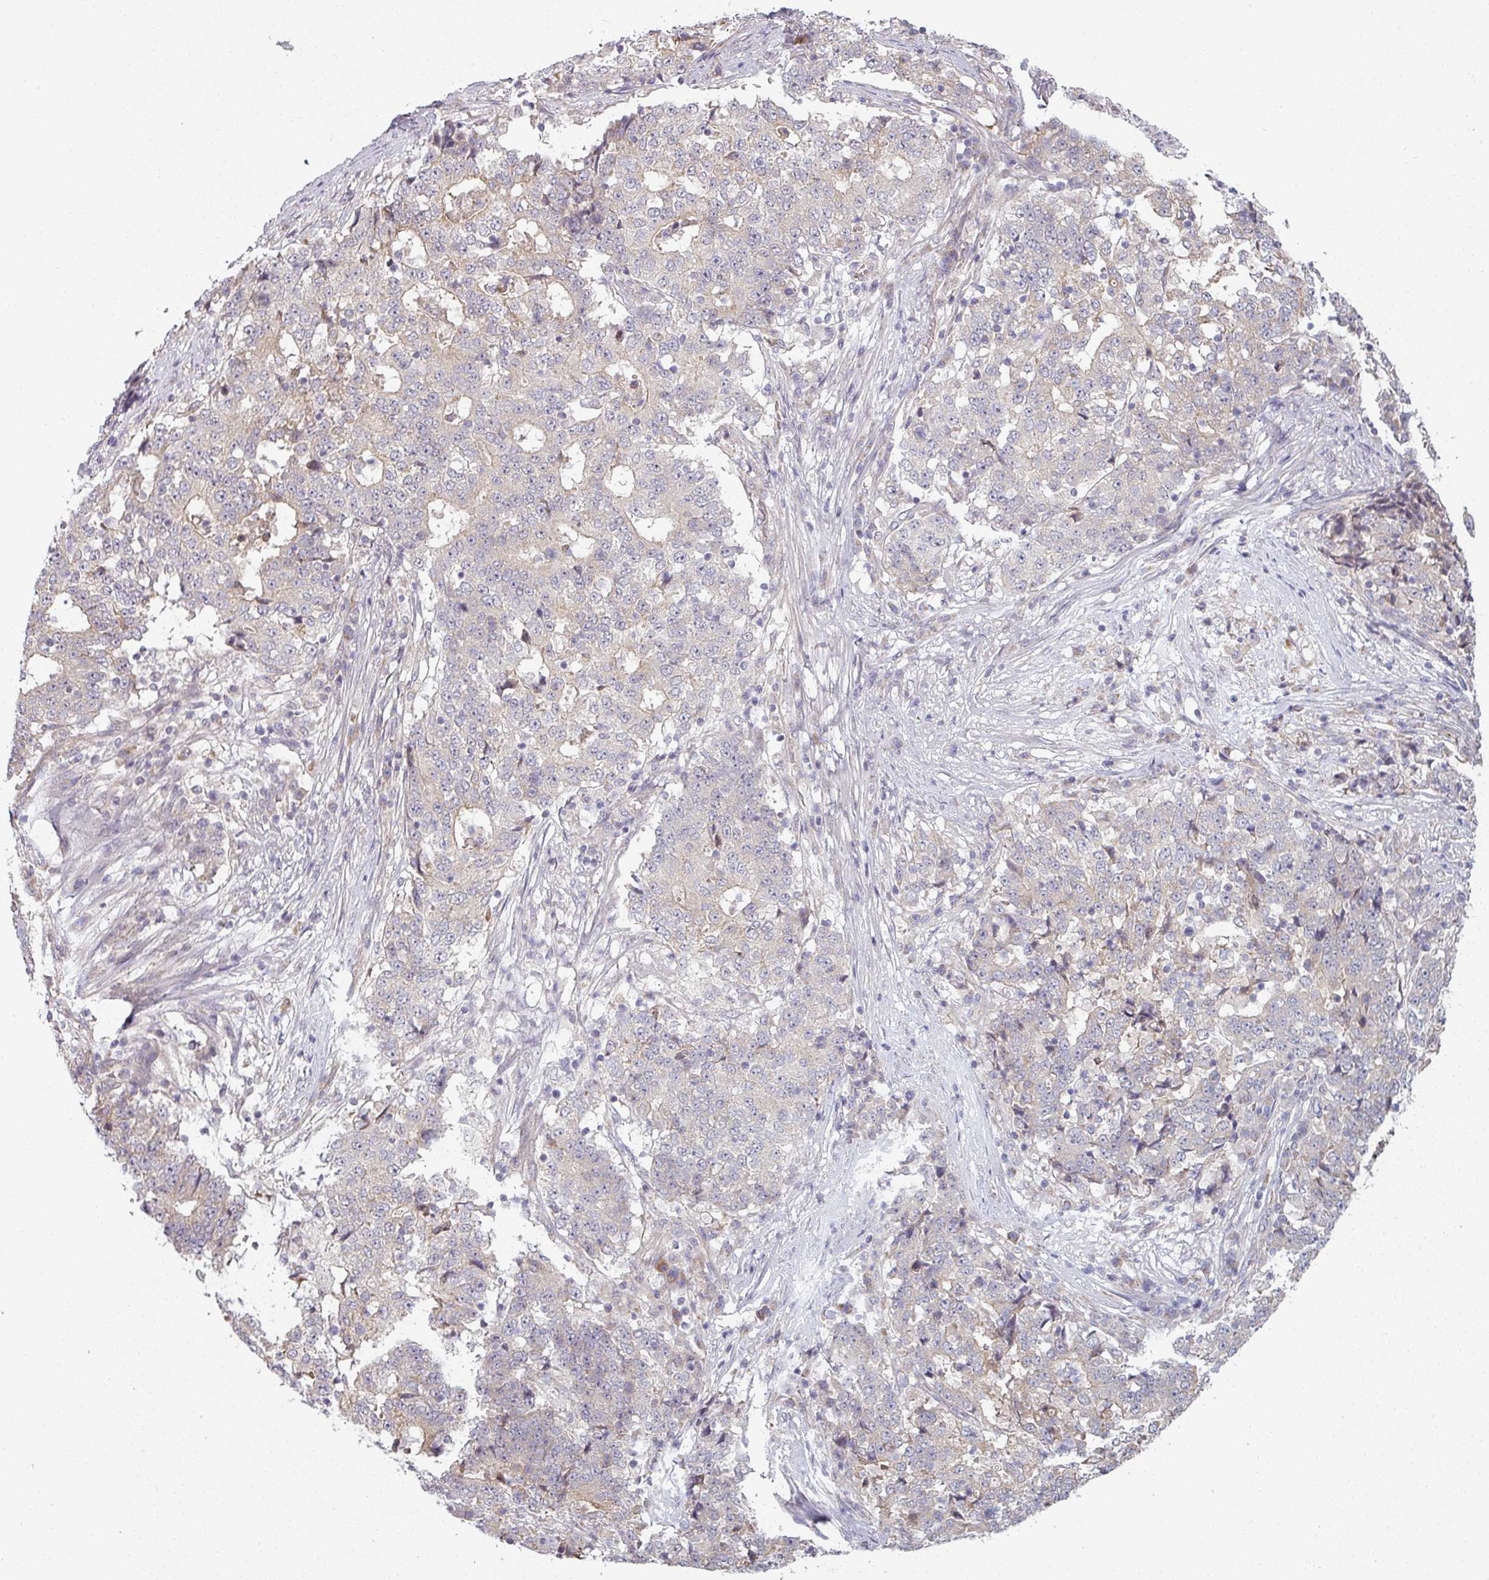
{"staining": {"intensity": "negative", "quantity": "none", "location": "none"}, "tissue": "stomach cancer", "cell_type": "Tumor cells", "image_type": "cancer", "snomed": [{"axis": "morphology", "description": "Adenocarcinoma, NOS"}, {"axis": "topography", "description": "Stomach"}], "caption": "The micrograph demonstrates no staining of tumor cells in stomach cancer (adenocarcinoma).", "gene": "PLEKHJ1", "patient": {"sex": "male", "age": 59}}